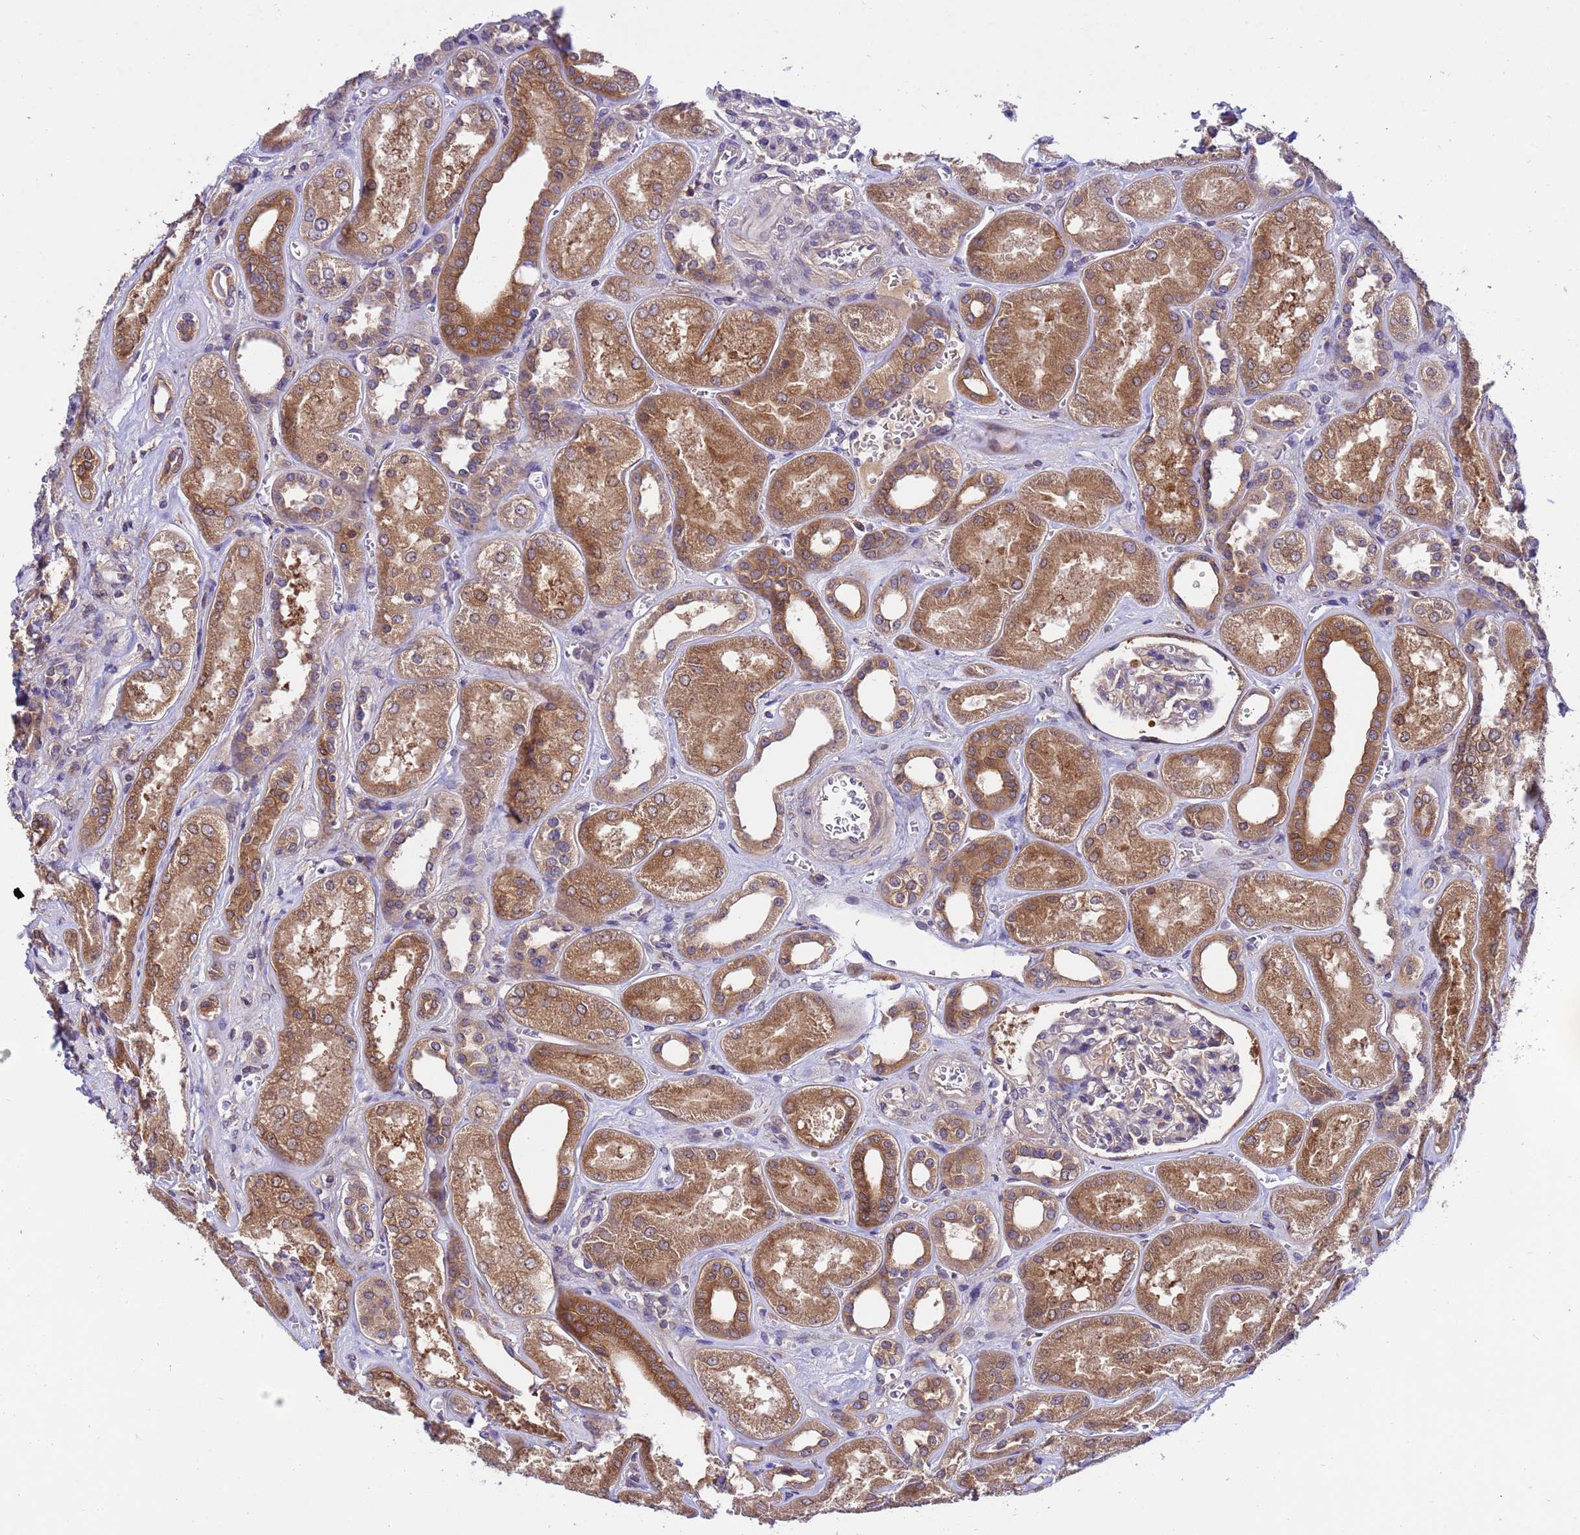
{"staining": {"intensity": "weak", "quantity": "25%-75%", "location": "cytoplasmic/membranous"}, "tissue": "kidney", "cell_type": "Cells in glomeruli", "image_type": "normal", "snomed": [{"axis": "morphology", "description": "Normal tissue, NOS"}, {"axis": "morphology", "description": "Adenocarcinoma, NOS"}, {"axis": "topography", "description": "Kidney"}], "caption": "Immunohistochemical staining of benign human kidney exhibits weak cytoplasmic/membranous protein staining in approximately 25%-75% of cells in glomeruli.", "gene": "GET3", "patient": {"sex": "female", "age": 68}}